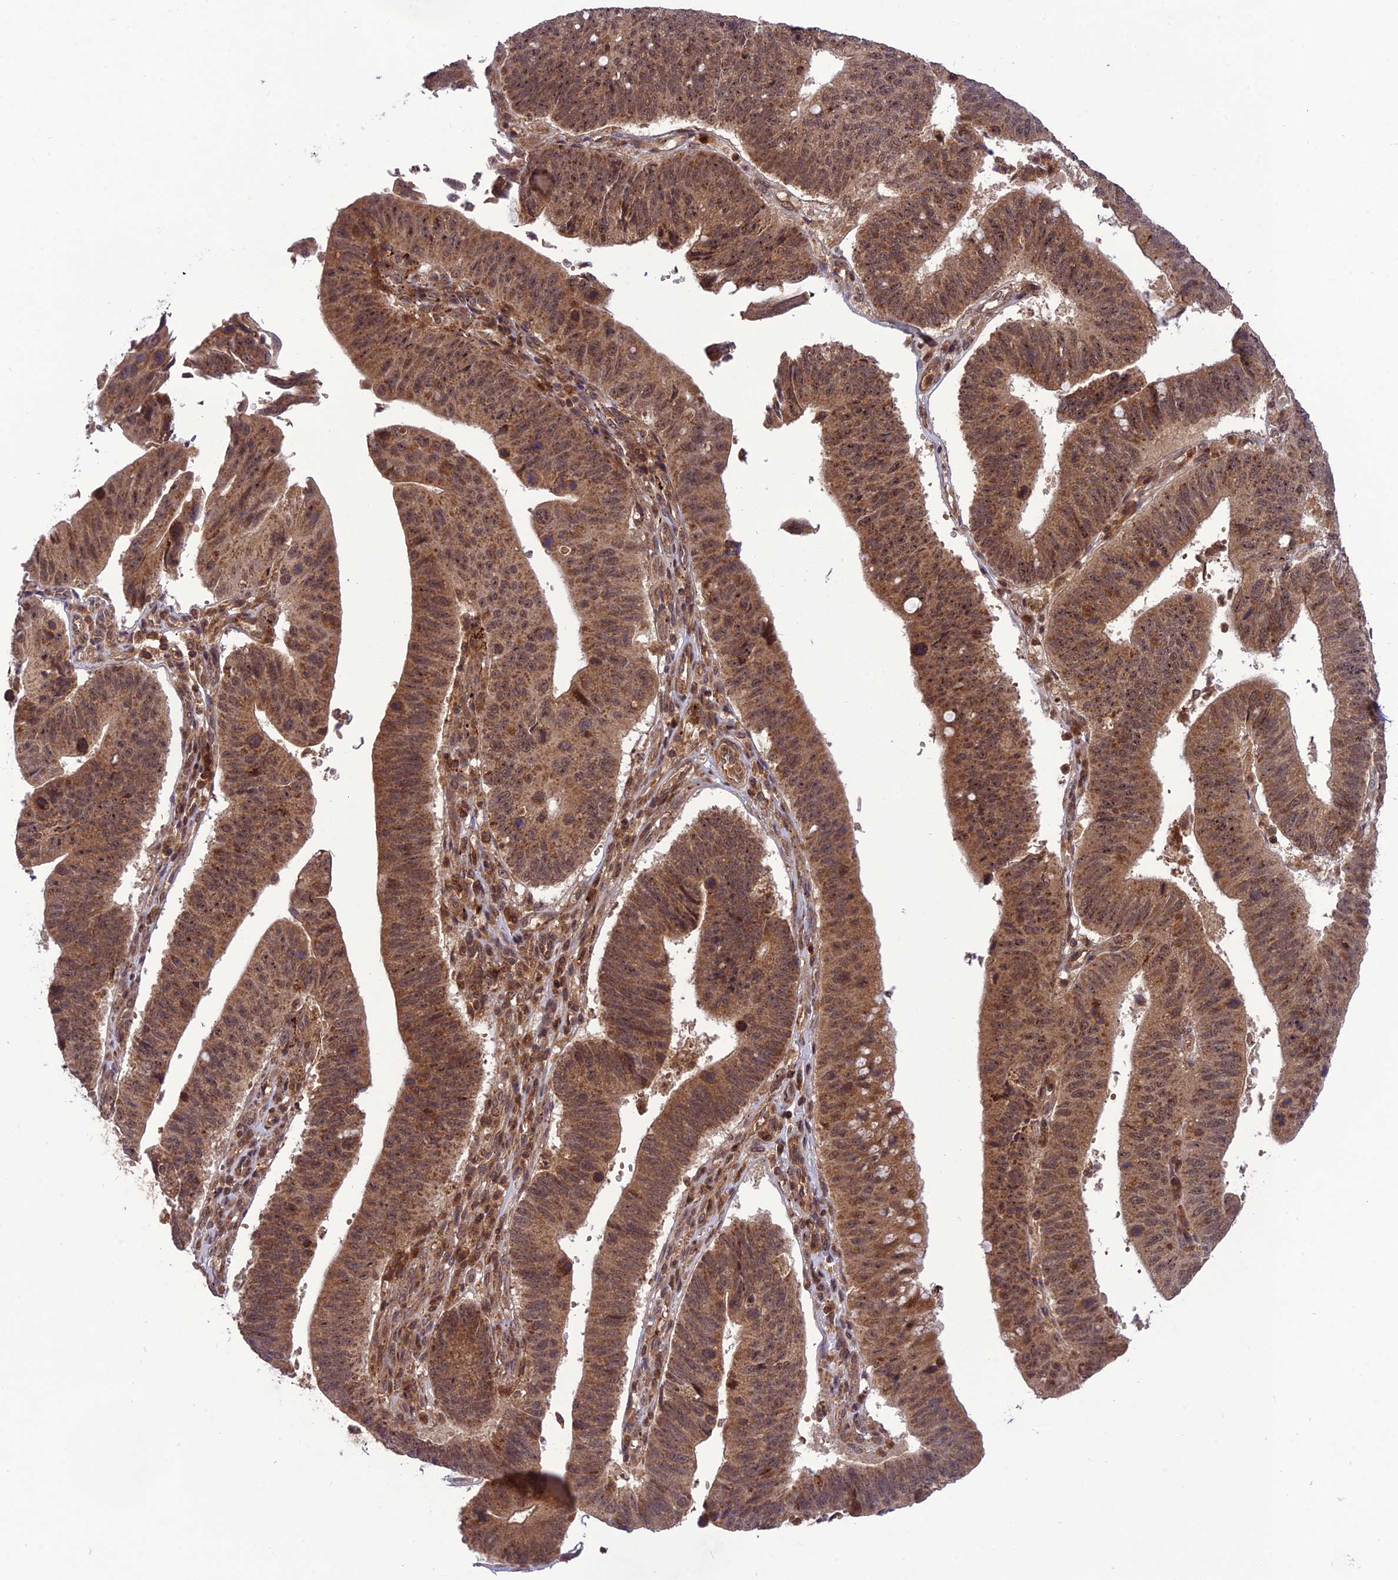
{"staining": {"intensity": "moderate", "quantity": ">75%", "location": "cytoplasmic/membranous,nuclear"}, "tissue": "stomach cancer", "cell_type": "Tumor cells", "image_type": "cancer", "snomed": [{"axis": "morphology", "description": "Adenocarcinoma, NOS"}, {"axis": "topography", "description": "Stomach"}], "caption": "Human stomach adenocarcinoma stained for a protein (brown) demonstrates moderate cytoplasmic/membranous and nuclear positive positivity in approximately >75% of tumor cells.", "gene": "NDUFC1", "patient": {"sex": "male", "age": 59}}